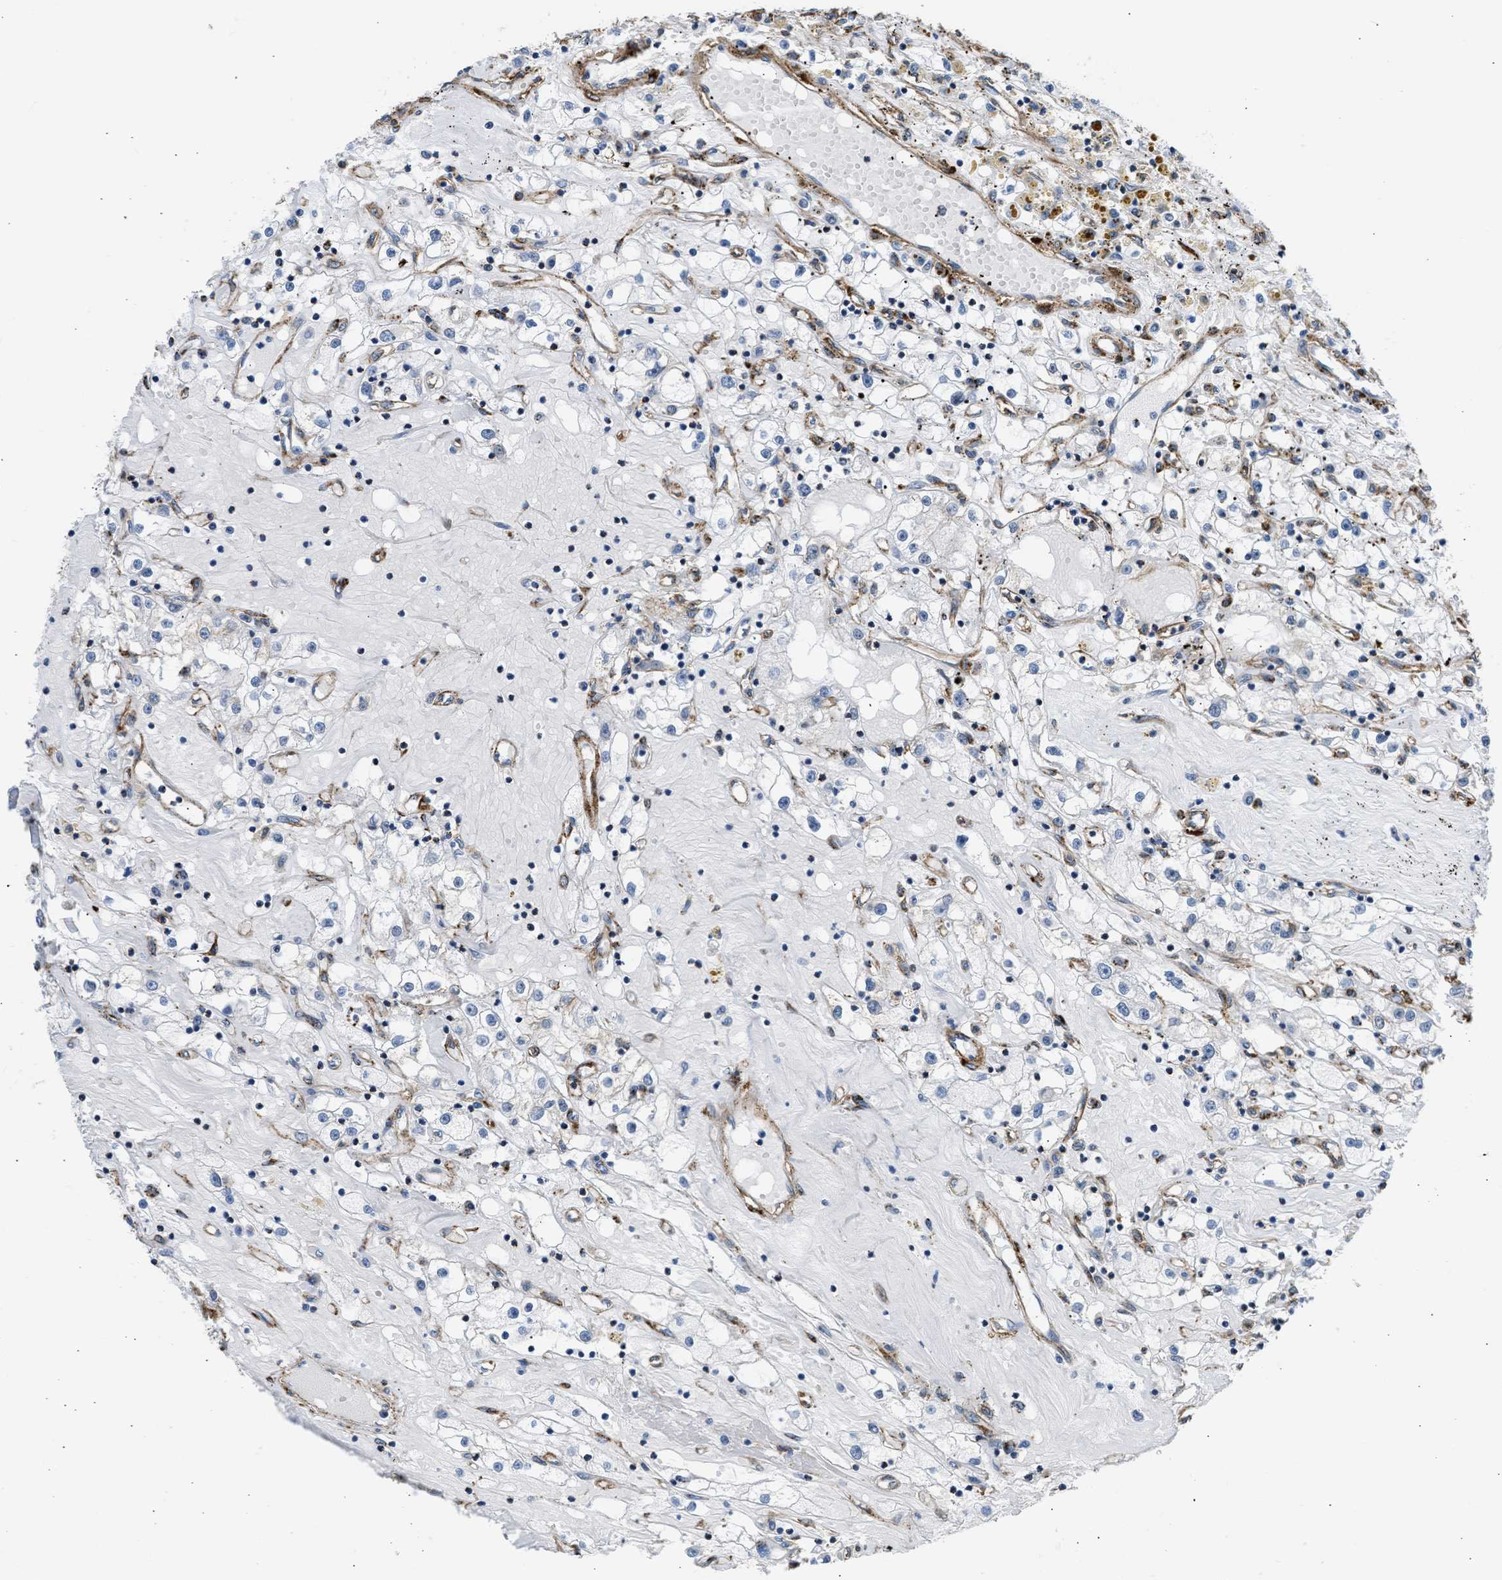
{"staining": {"intensity": "negative", "quantity": "none", "location": "none"}, "tissue": "renal cancer", "cell_type": "Tumor cells", "image_type": "cancer", "snomed": [{"axis": "morphology", "description": "Adenocarcinoma, NOS"}, {"axis": "topography", "description": "Kidney"}], "caption": "This is a micrograph of IHC staining of adenocarcinoma (renal), which shows no positivity in tumor cells.", "gene": "SEPTIN2", "patient": {"sex": "male", "age": 56}}